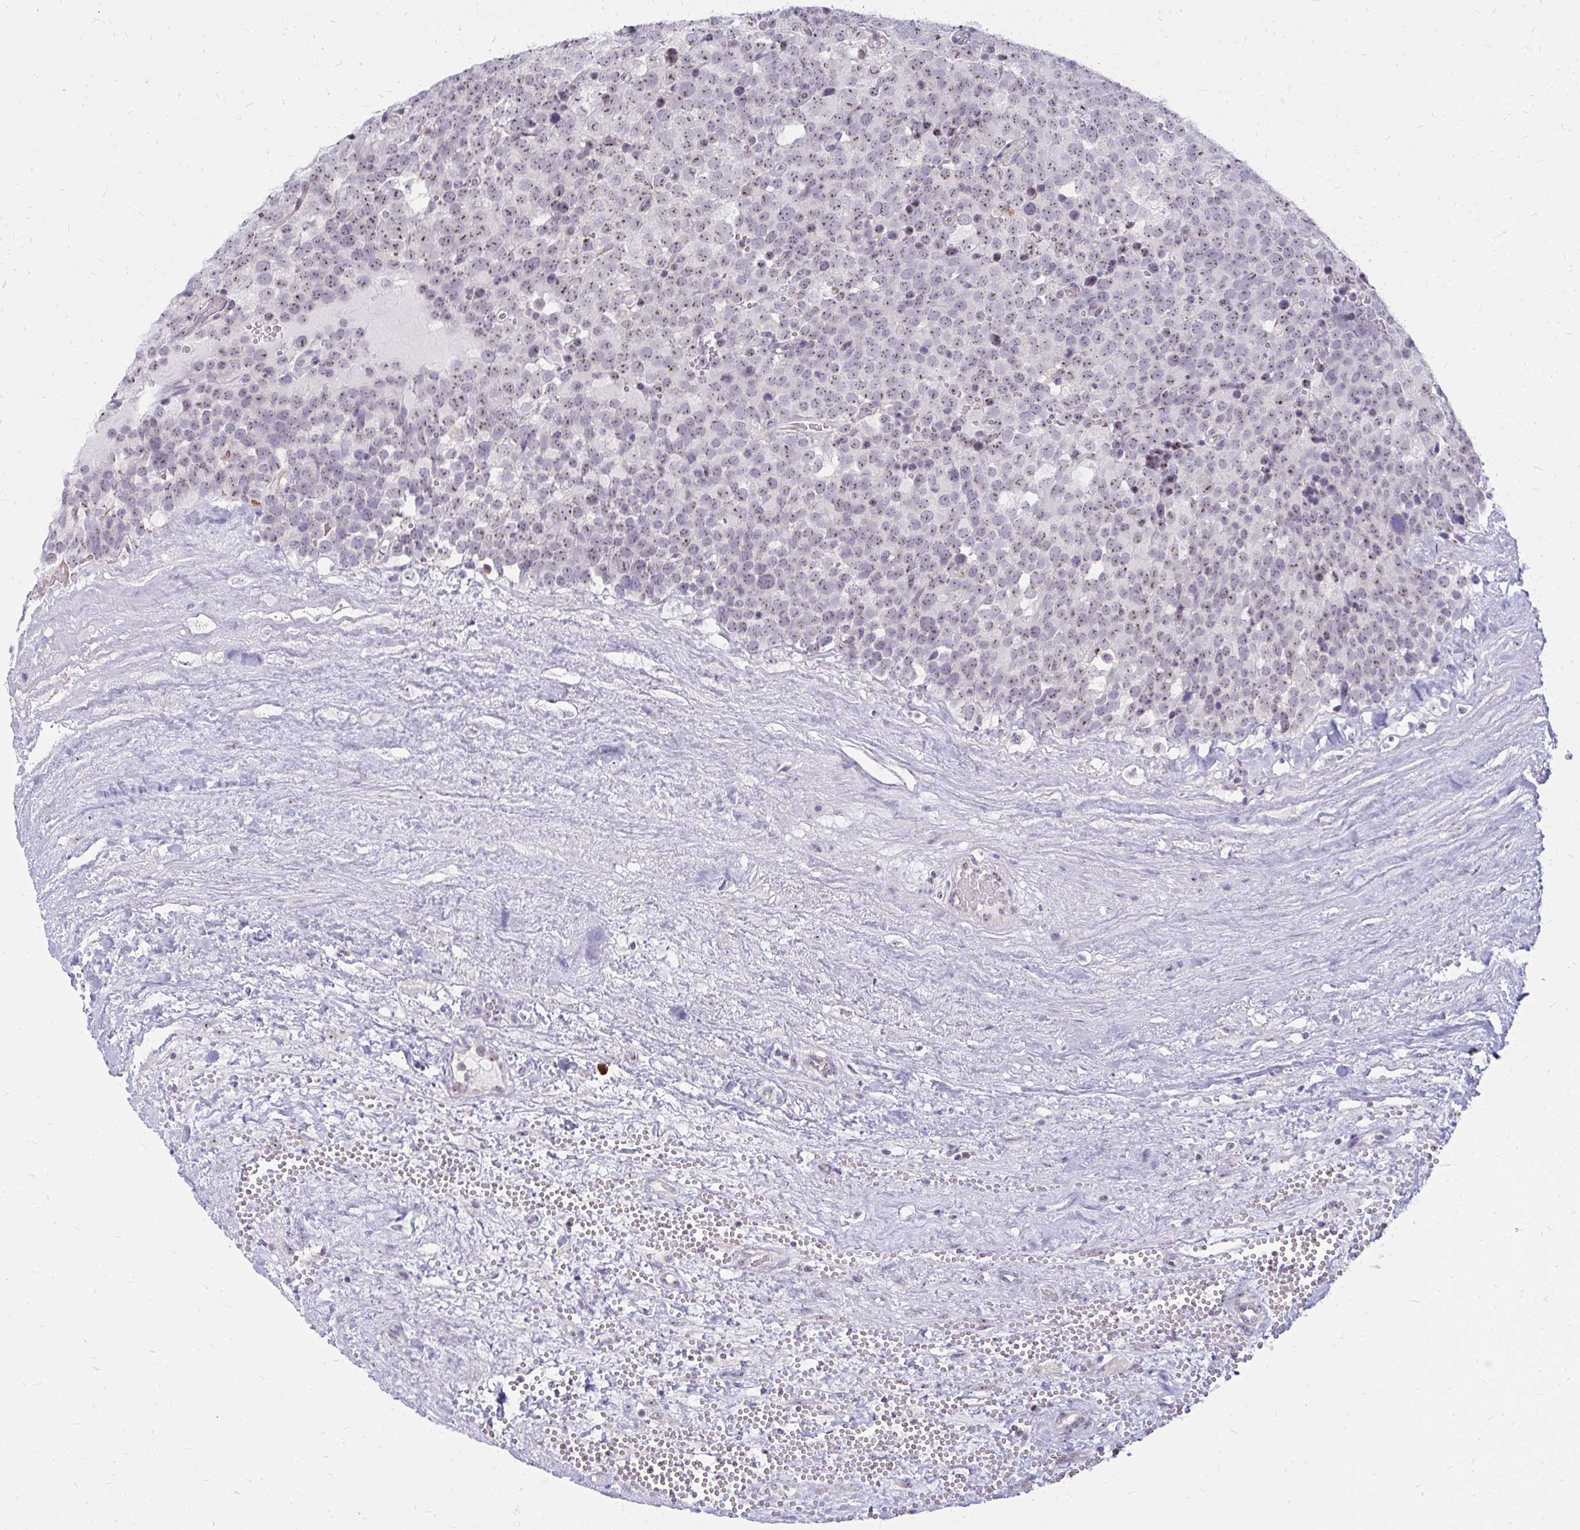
{"staining": {"intensity": "weak", "quantity": ">75%", "location": "nuclear"}, "tissue": "testis cancer", "cell_type": "Tumor cells", "image_type": "cancer", "snomed": [{"axis": "morphology", "description": "Seminoma, NOS"}, {"axis": "topography", "description": "Testis"}], "caption": "A micrograph of testis cancer (seminoma) stained for a protein demonstrates weak nuclear brown staining in tumor cells.", "gene": "FAM9A", "patient": {"sex": "male", "age": 71}}